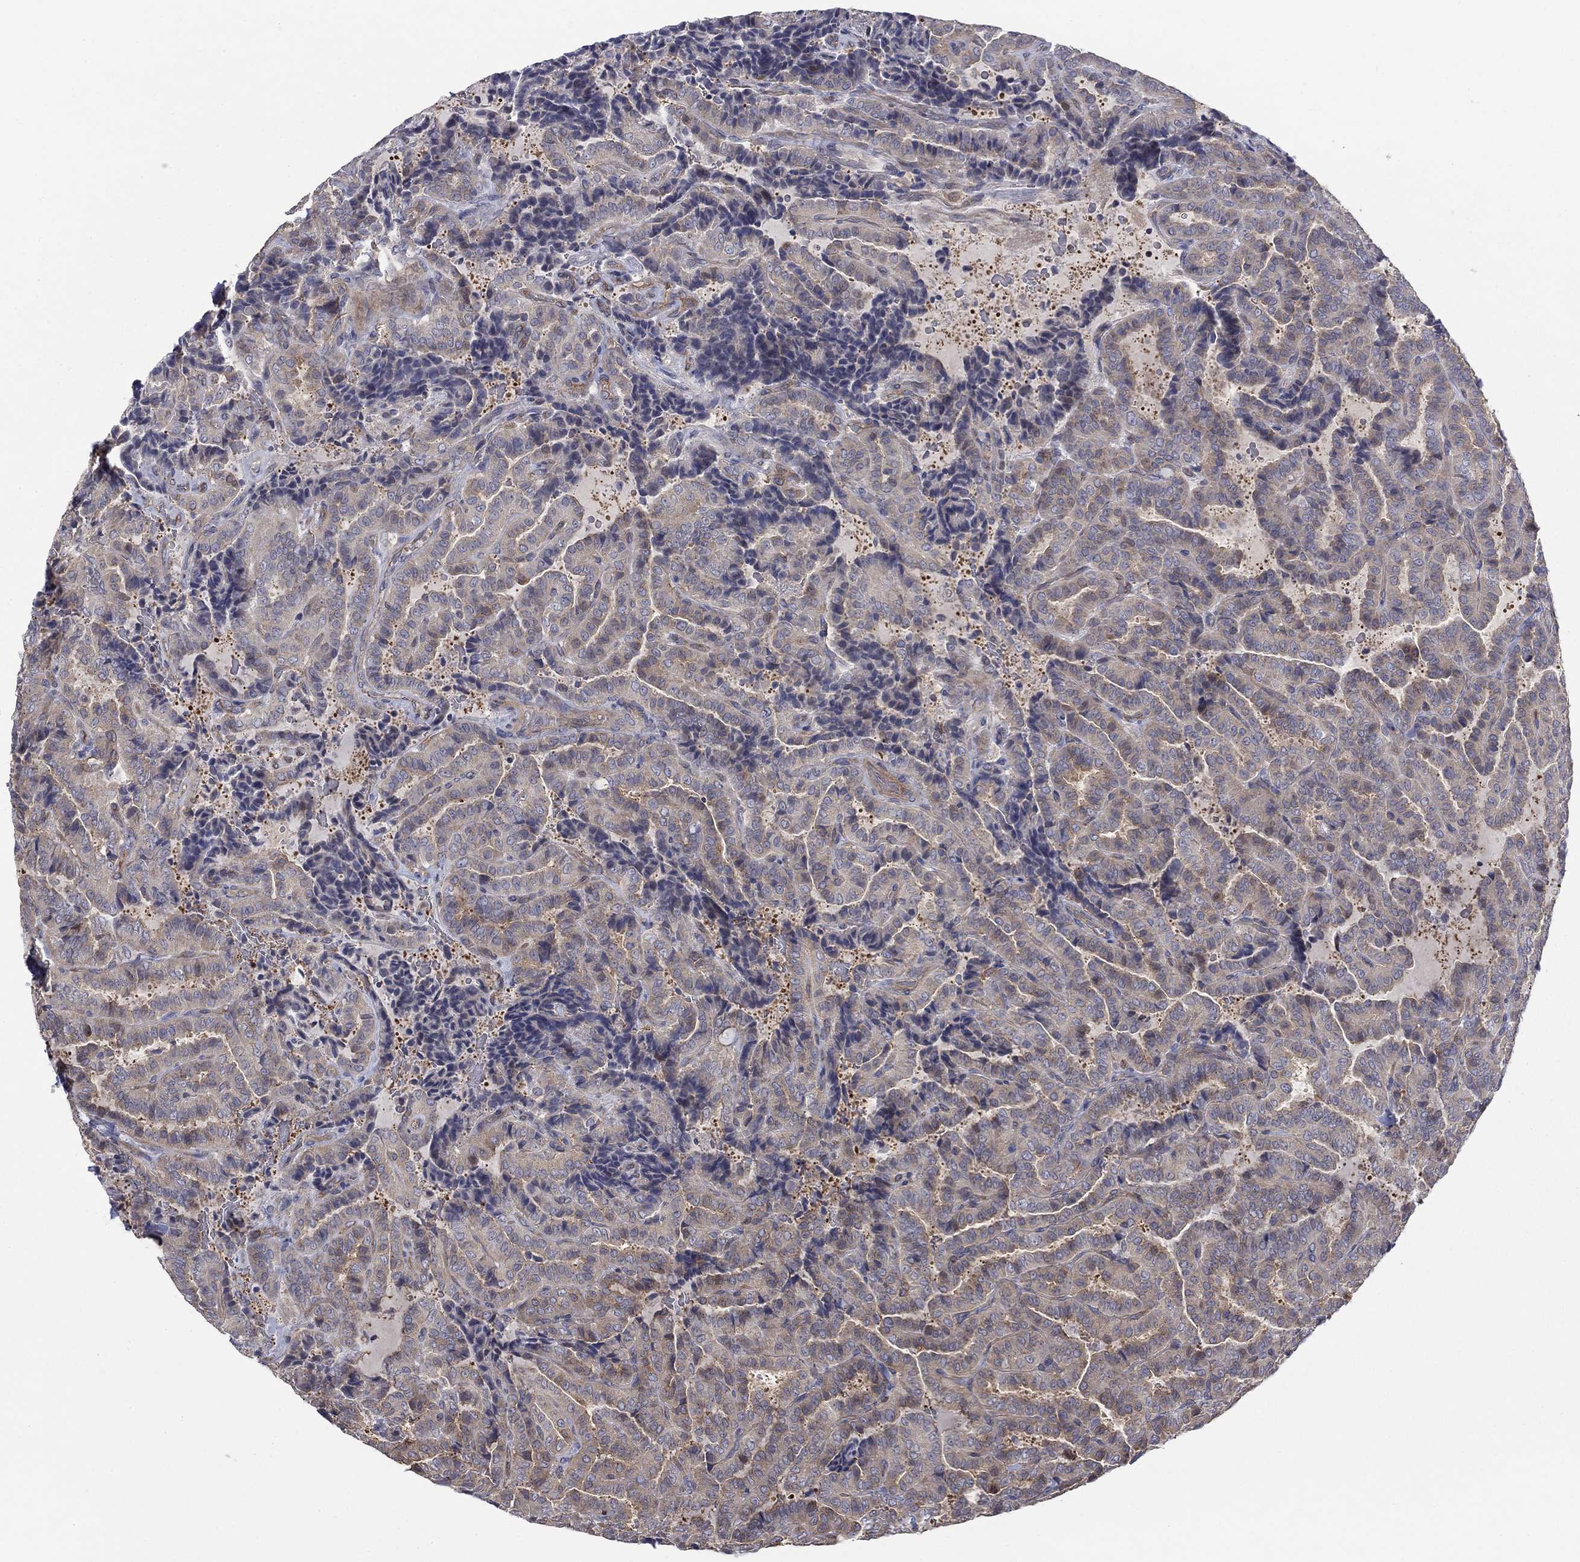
{"staining": {"intensity": "weak", "quantity": "25%-75%", "location": "cytoplasmic/membranous"}, "tissue": "thyroid cancer", "cell_type": "Tumor cells", "image_type": "cancer", "snomed": [{"axis": "morphology", "description": "Papillary adenocarcinoma, NOS"}, {"axis": "topography", "description": "Thyroid gland"}], "caption": "This photomicrograph reveals immunohistochemistry staining of thyroid papillary adenocarcinoma, with low weak cytoplasmic/membranous expression in approximately 25%-75% of tumor cells.", "gene": "PDZD2", "patient": {"sex": "female", "age": 39}}